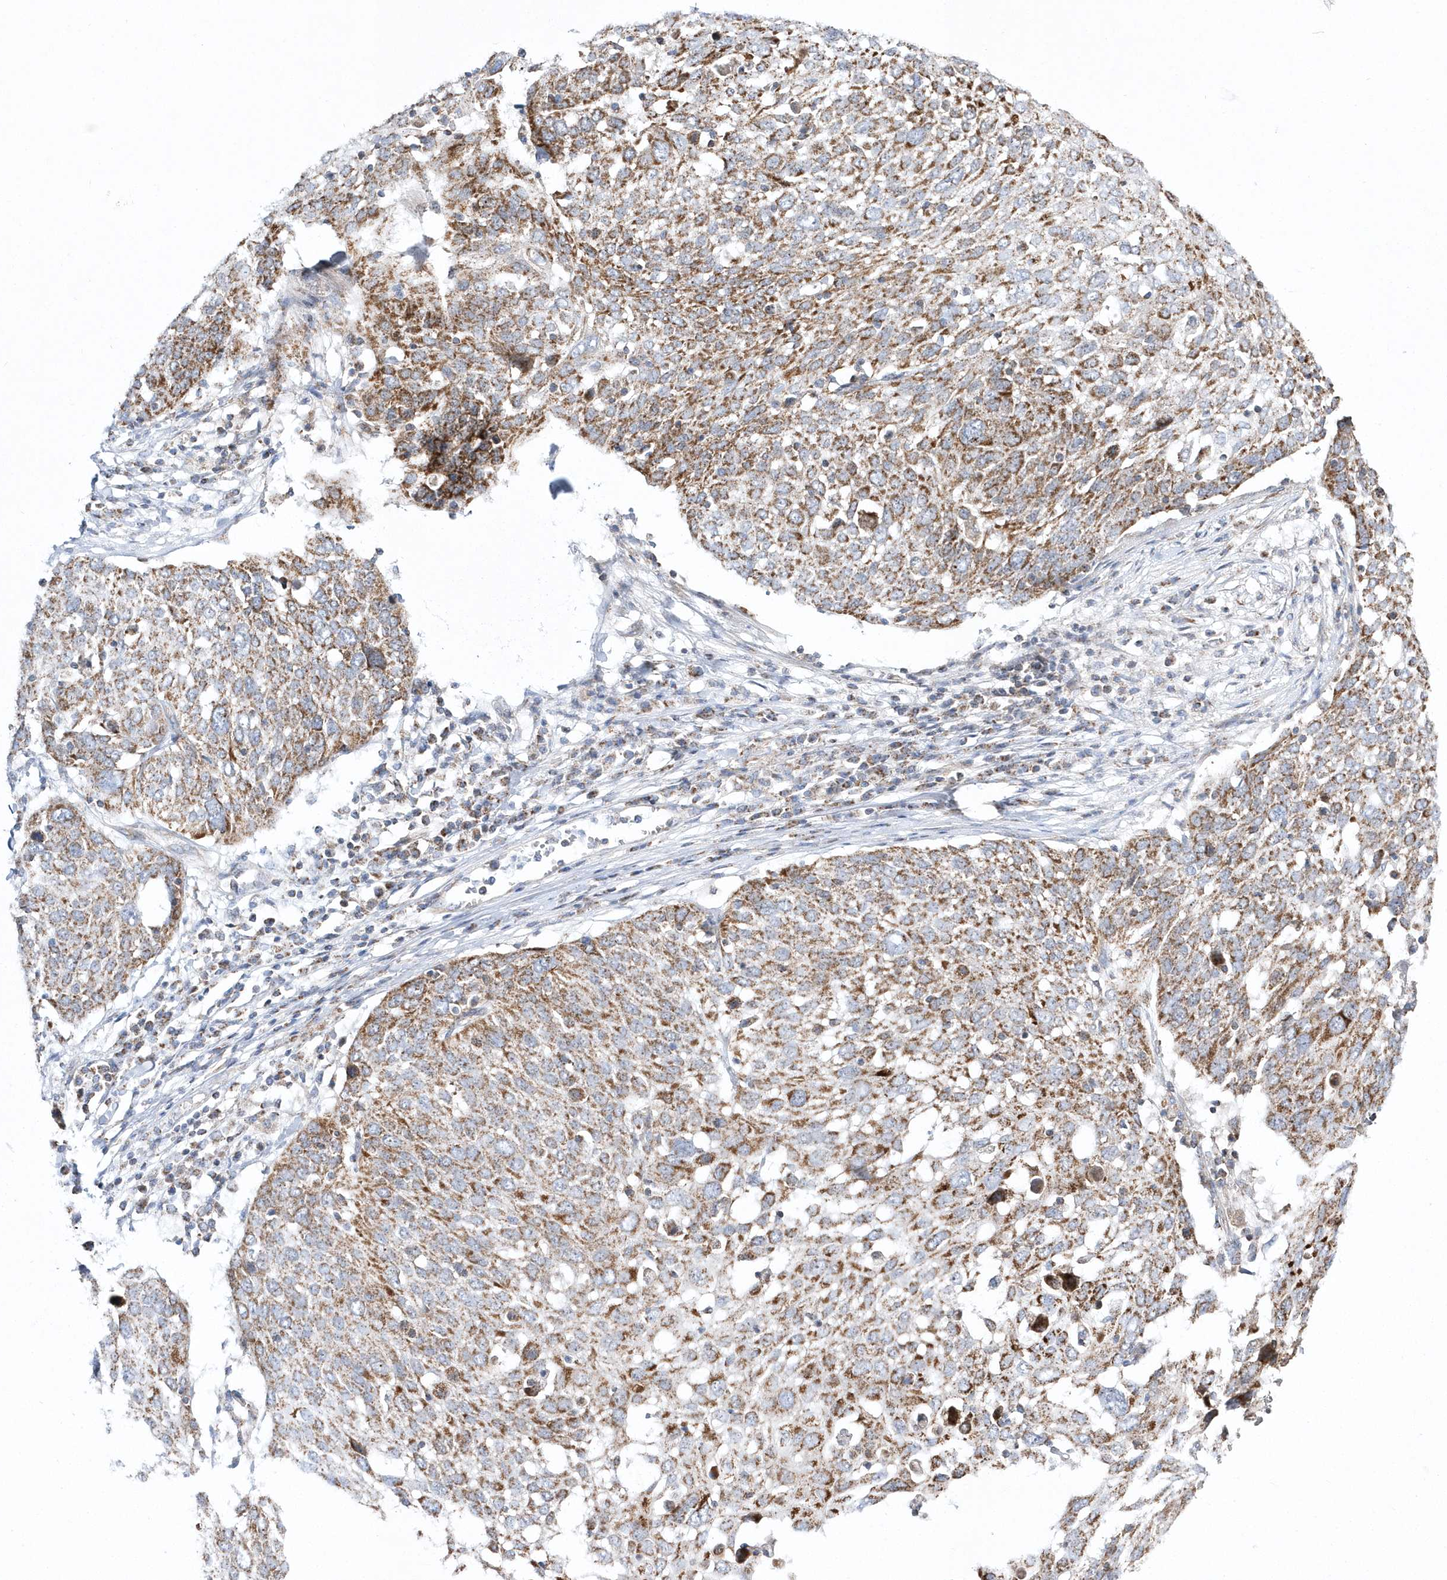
{"staining": {"intensity": "moderate", "quantity": ">75%", "location": "cytoplasmic/membranous"}, "tissue": "lung cancer", "cell_type": "Tumor cells", "image_type": "cancer", "snomed": [{"axis": "morphology", "description": "Squamous cell carcinoma, NOS"}, {"axis": "topography", "description": "Lung"}], "caption": "DAB immunohistochemical staining of human squamous cell carcinoma (lung) reveals moderate cytoplasmic/membranous protein staining in about >75% of tumor cells. The staining was performed using DAB (3,3'-diaminobenzidine) to visualize the protein expression in brown, while the nuclei were stained in blue with hematoxylin (Magnification: 20x).", "gene": "OPA1", "patient": {"sex": "male", "age": 65}}